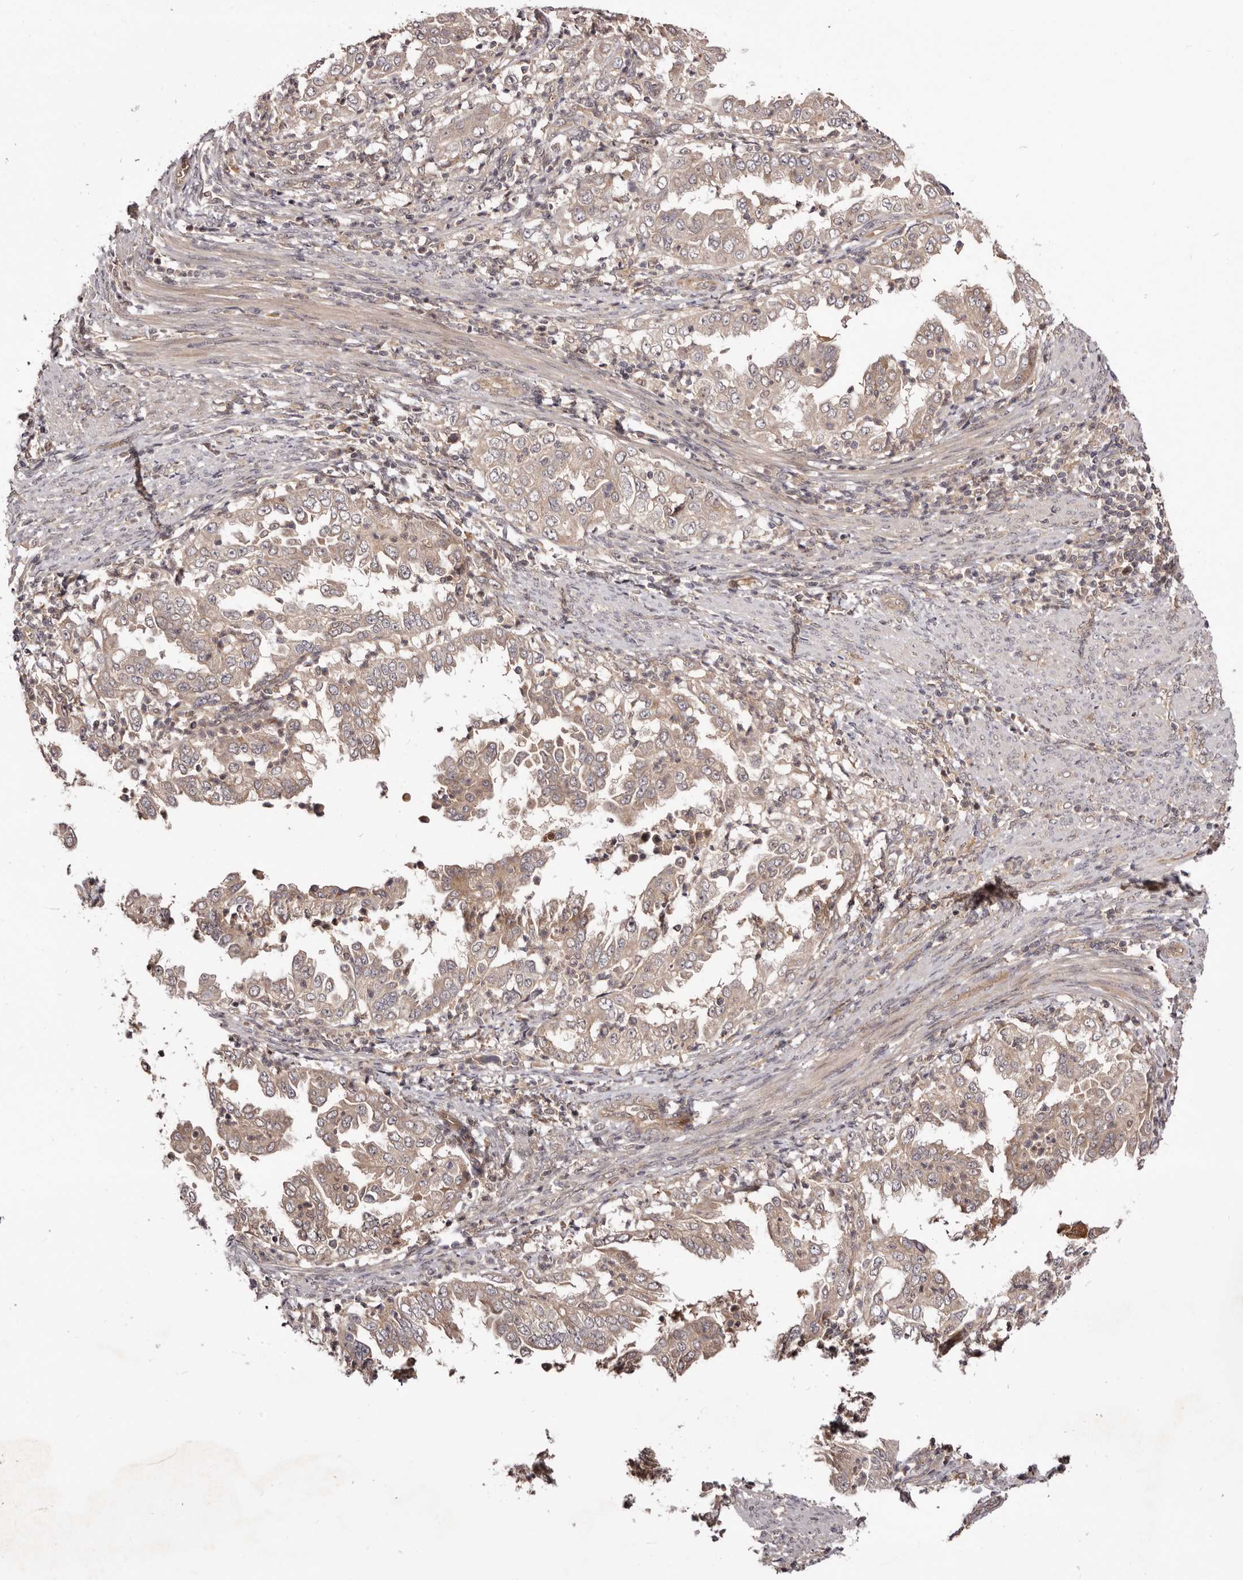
{"staining": {"intensity": "weak", "quantity": "25%-75%", "location": "cytoplasmic/membranous"}, "tissue": "endometrial cancer", "cell_type": "Tumor cells", "image_type": "cancer", "snomed": [{"axis": "morphology", "description": "Adenocarcinoma, NOS"}, {"axis": "topography", "description": "Endometrium"}], "caption": "Tumor cells exhibit weak cytoplasmic/membranous positivity in about 25%-75% of cells in adenocarcinoma (endometrial).", "gene": "MDP1", "patient": {"sex": "female", "age": 85}}